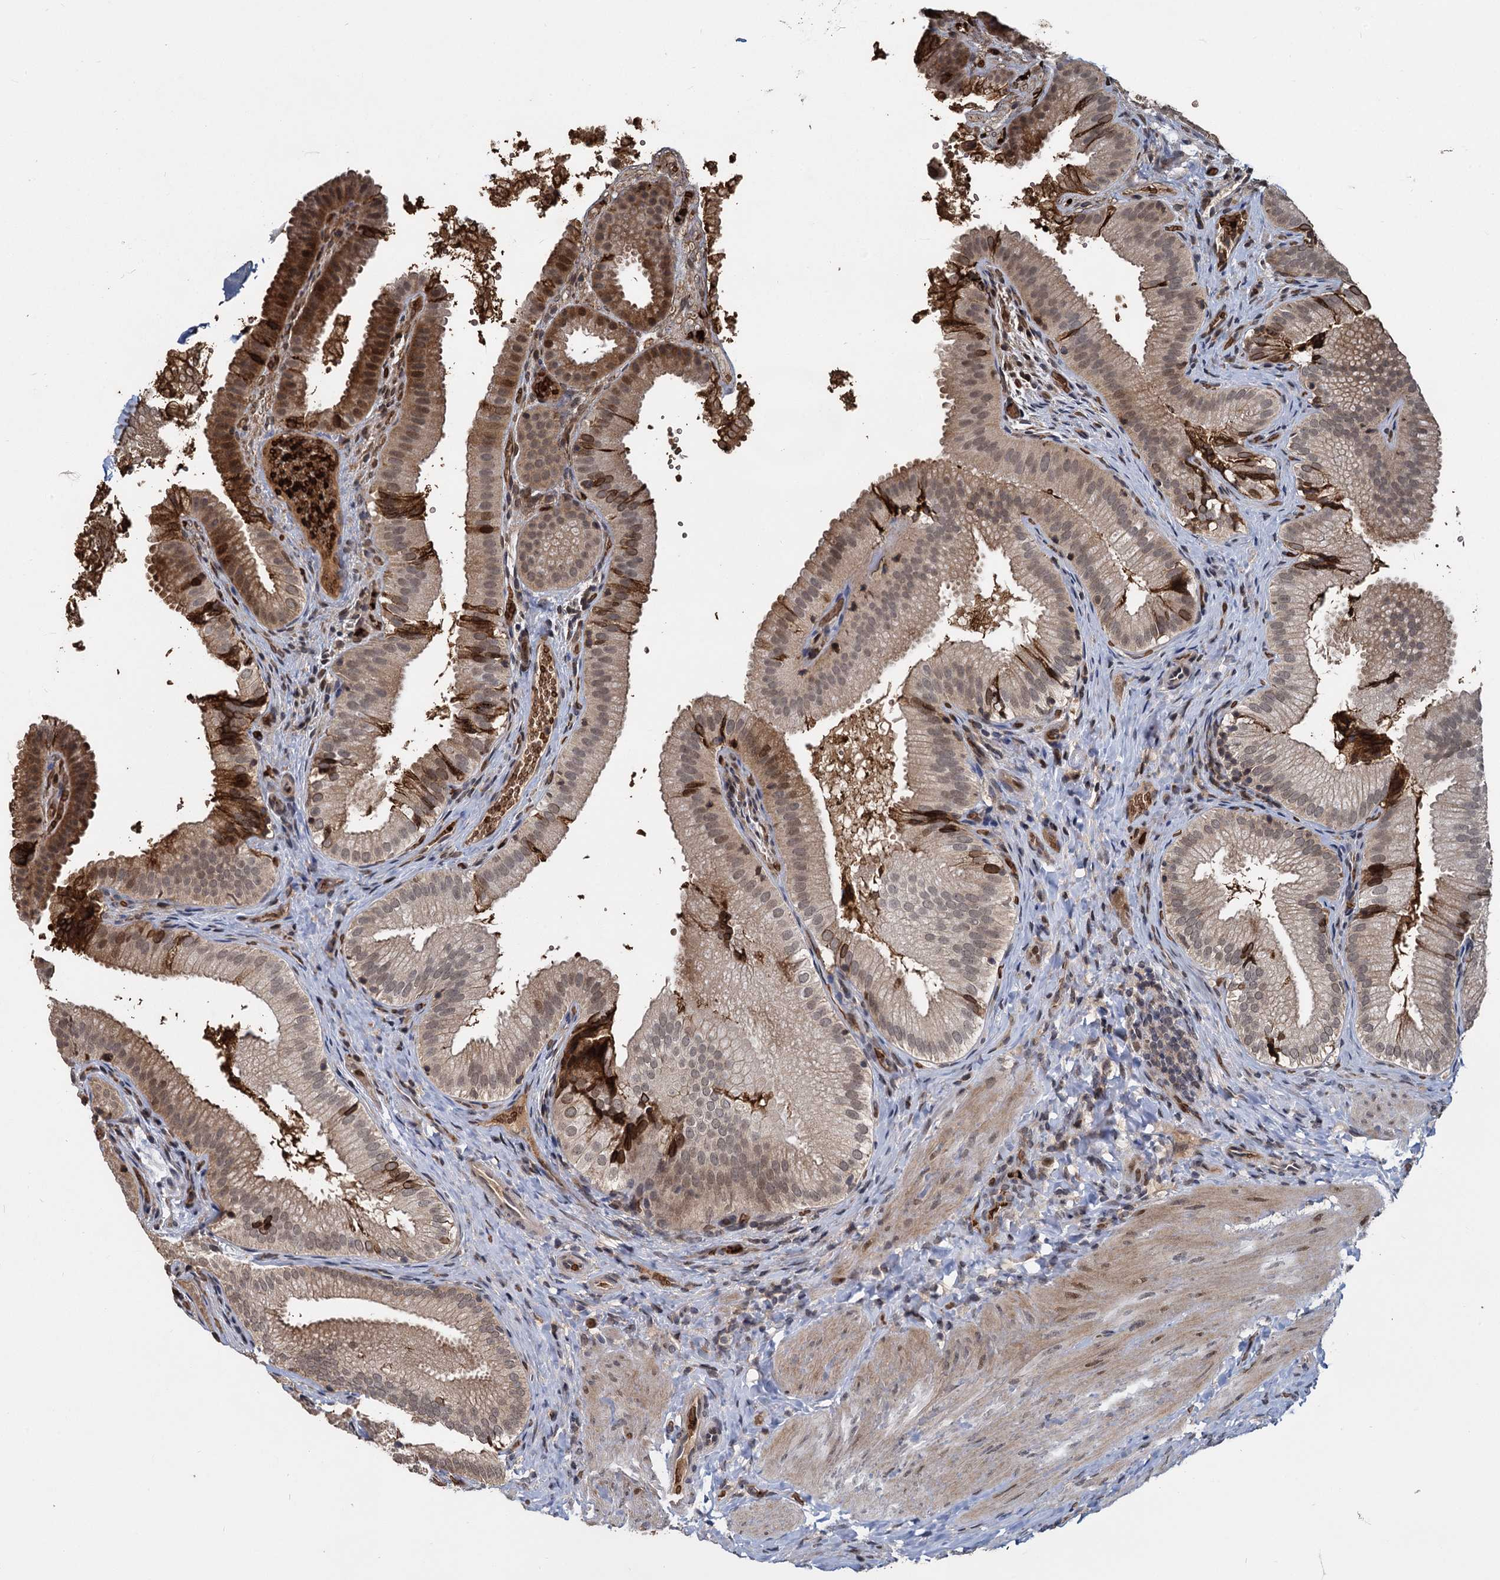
{"staining": {"intensity": "strong", "quantity": "<25%", "location": "cytoplasmic/membranous,nuclear"}, "tissue": "gallbladder", "cell_type": "Glandular cells", "image_type": "normal", "snomed": [{"axis": "morphology", "description": "Normal tissue, NOS"}, {"axis": "topography", "description": "Gallbladder"}], "caption": "The micrograph displays staining of benign gallbladder, revealing strong cytoplasmic/membranous,nuclear protein staining (brown color) within glandular cells. (DAB (3,3'-diaminobenzidine) = brown stain, brightfield microscopy at high magnification).", "gene": "FANCI", "patient": {"sex": "female", "age": 30}}